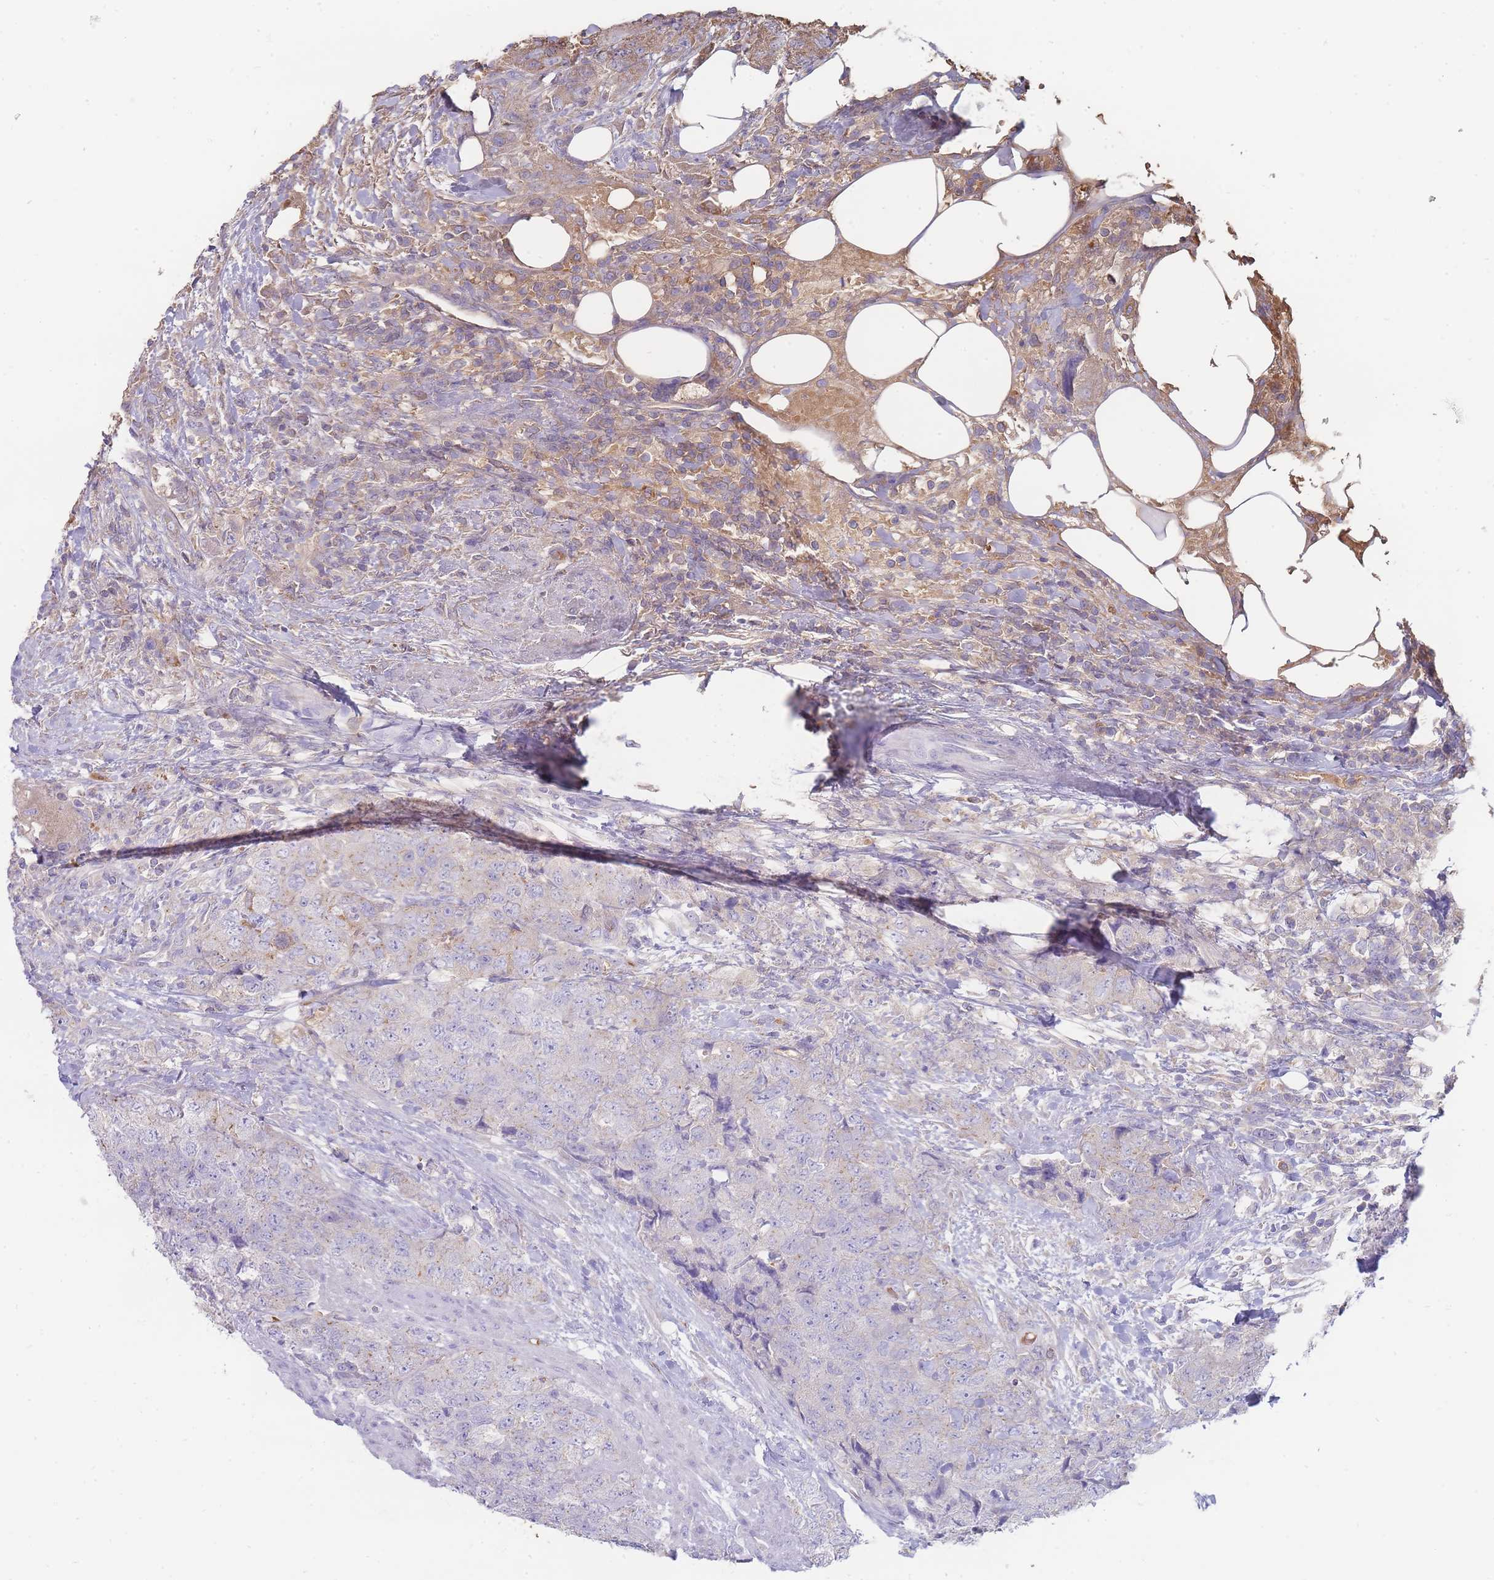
{"staining": {"intensity": "negative", "quantity": "none", "location": "none"}, "tissue": "urothelial cancer", "cell_type": "Tumor cells", "image_type": "cancer", "snomed": [{"axis": "morphology", "description": "Urothelial carcinoma, High grade"}, {"axis": "topography", "description": "Urinary bladder"}], "caption": "High power microscopy photomicrograph of an immunohistochemistry (IHC) micrograph of urothelial cancer, revealing no significant expression in tumor cells. (DAB (3,3'-diaminobenzidine) immunohistochemistry (IHC), high magnification).", "gene": "HBG2", "patient": {"sex": "female", "age": 78}}